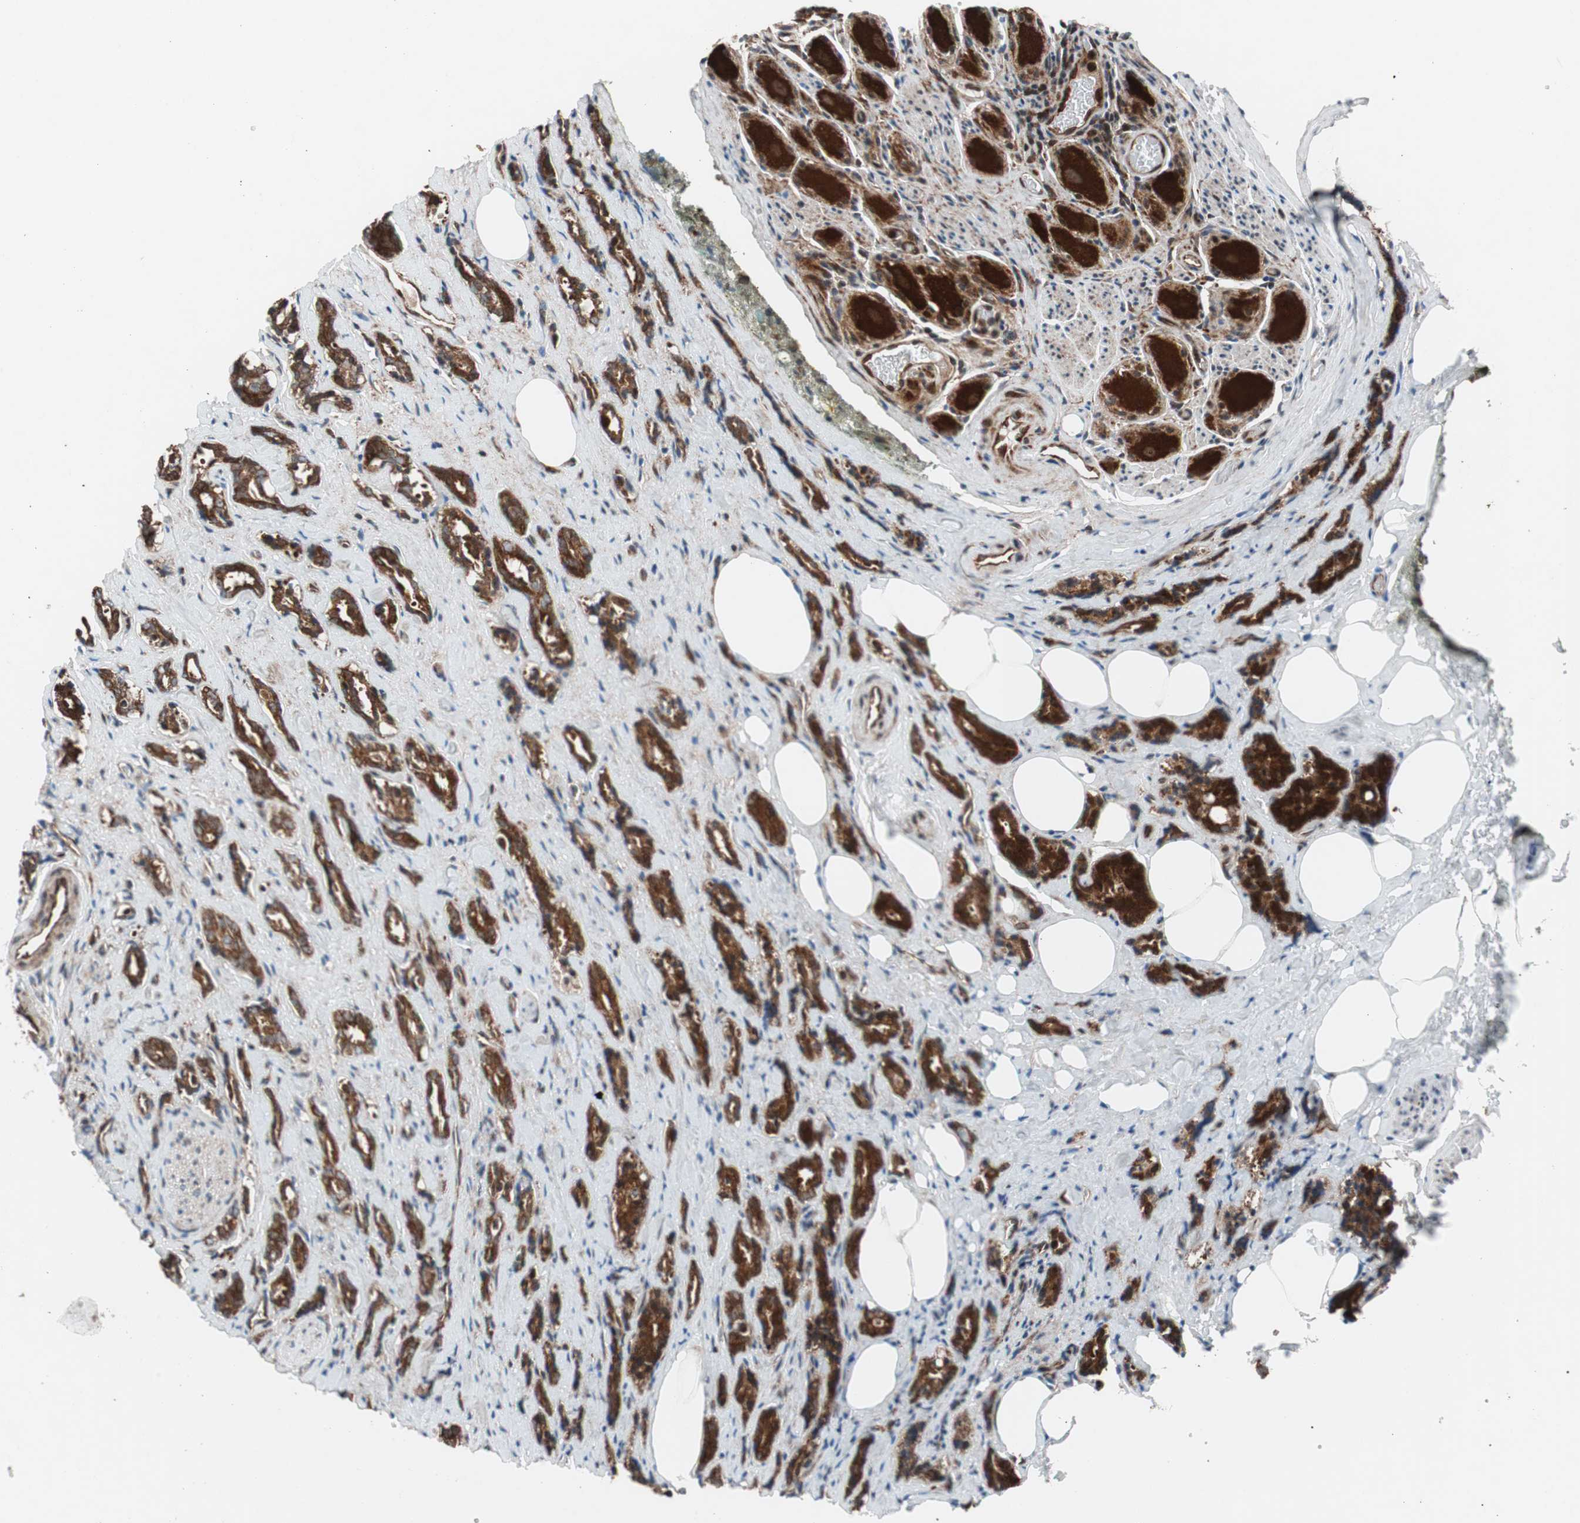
{"staining": {"intensity": "strong", "quantity": ">75%", "location": "cytoplasmic/membranous"}, "tissue": "prostate cancer", "cell_type": "Tumor cells", "image_type": "cancer", "snomed": [{"axis": "morphology", "description": "Adenocarcinoma, High grade"}, {"axis": "topography", "description": "Prostate"}], "caption": "An immunohistochemistry (IHC) histopathology image of neoplastic tissue is shown. Protein staining in brown highlights strong cytoplasmic/membranous positivity in high-grade adenocarcinoma (prostate) within tumor cells.", "gene": "CCL14", "patient": {"sex": "male", "age": 67}}